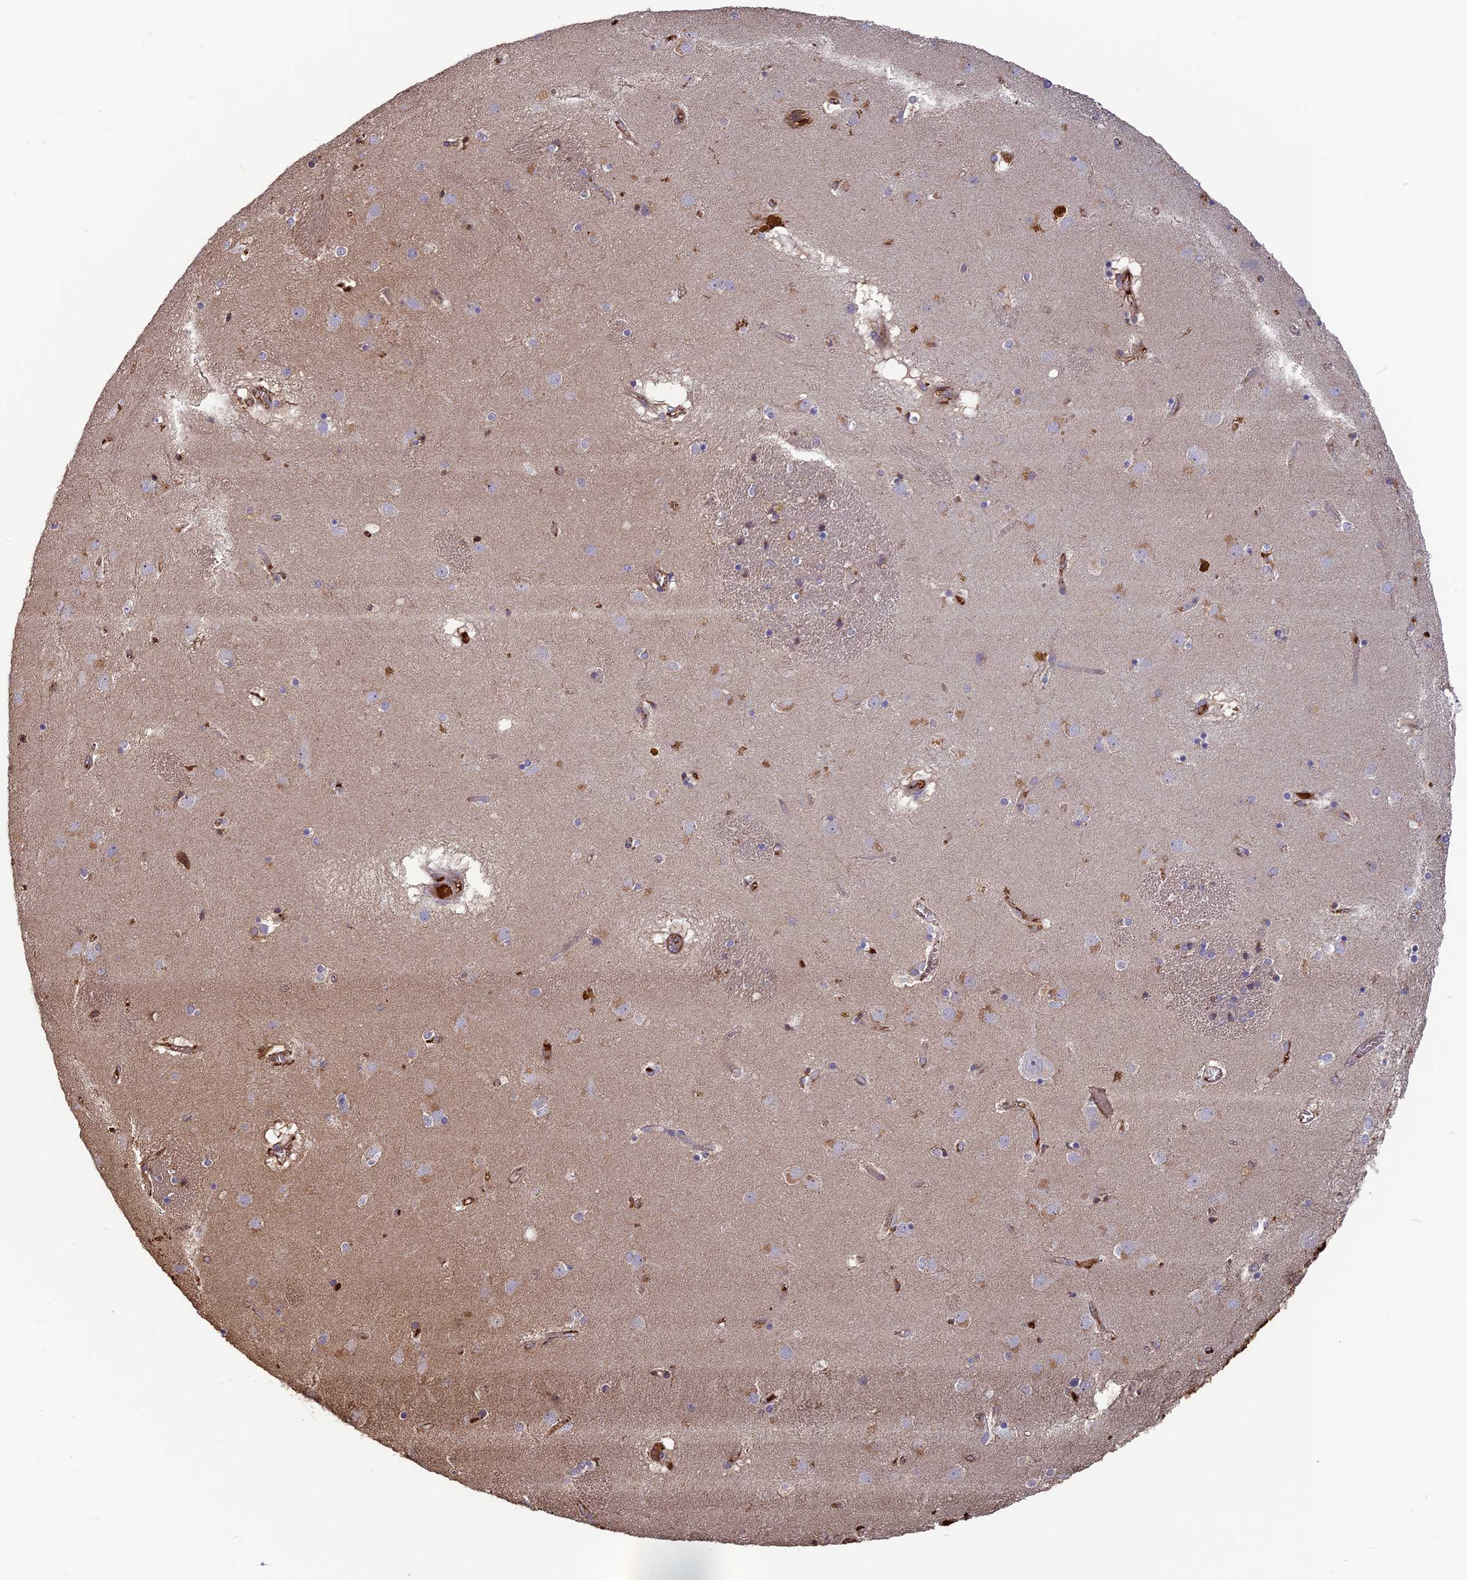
{"staining": {"intensity": "moderate", "quantity": "<25%", "location": "cytoplasmic/membranous,nuclear"}, "tissue": "caudate", "cell_type": "Glial cells", "image_type": "normal", "snomed": [{"axis": "morphology", "description": "Normal tissue, NOS"}, {"axis": "topography", "description": "Lateral ventricle wall"}], "caption": "Caudate stained for a protein reveals moderate cytoplasmic/membranous,nuclear positivity in glial cells. (DAB IHC, brown staining for protein, blue staining for nuclei).", "gene": "ERMAP", "patient": {"sex": "male", "age": 70}}